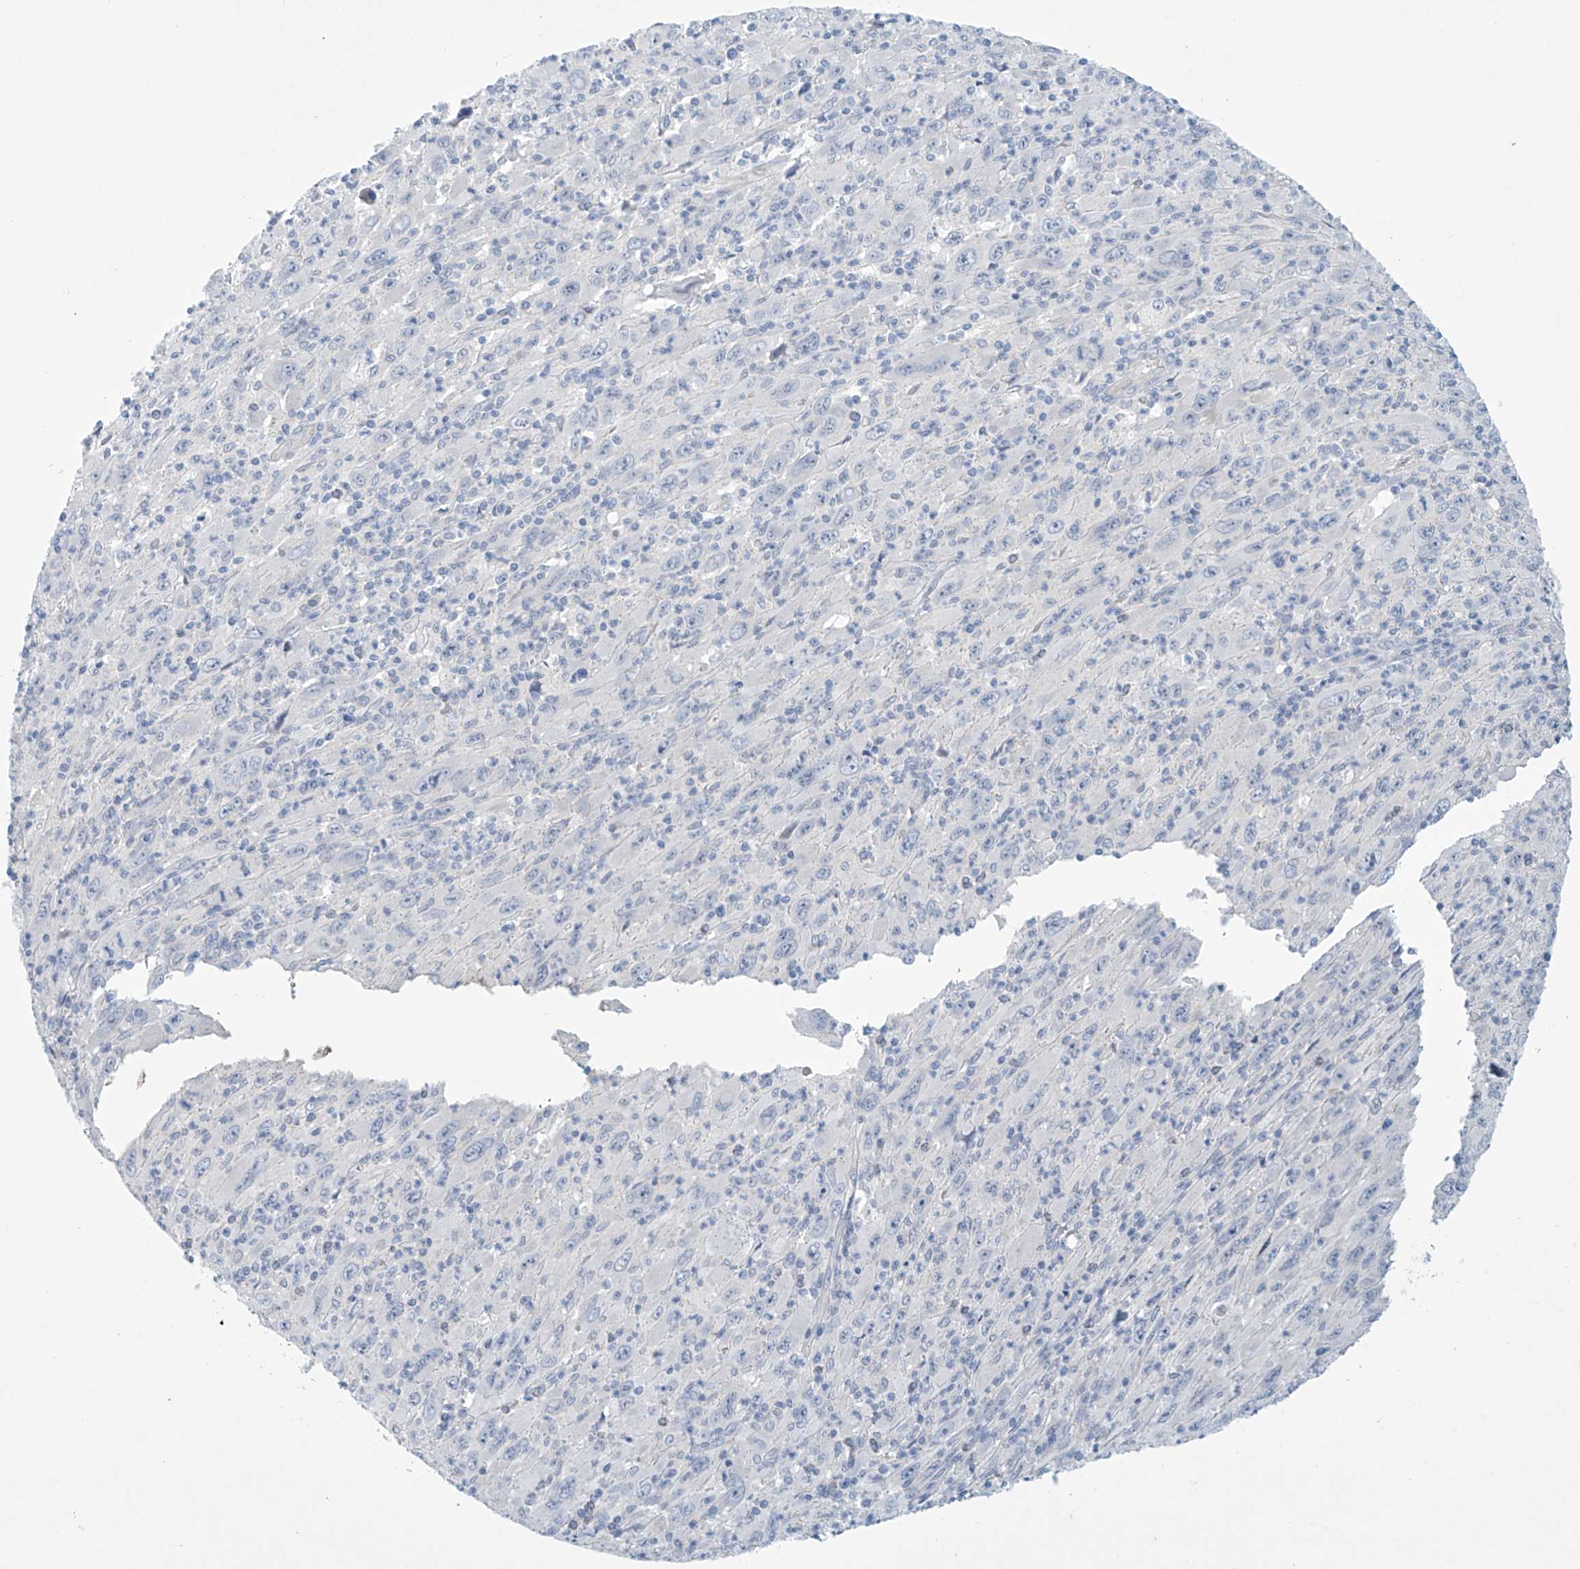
{"staining": {"intensity": "negative", "quantity": "none", "location": "none"}, "tissue": "melanoma", "cell_type": "Tumor cells", "image_type": "cancer", "snomed": [{"axis": "morphology", "description": "Malignant melanoma, Metastatic site"}, {"axis": "topography", "description": "Skin"}], "caption": "DAB immunohistochemical staining of melanoma shows no significant positivity in tumor cells.", "gene": "SLC35A5", "patient": {"sex": "female", "age": 56}}